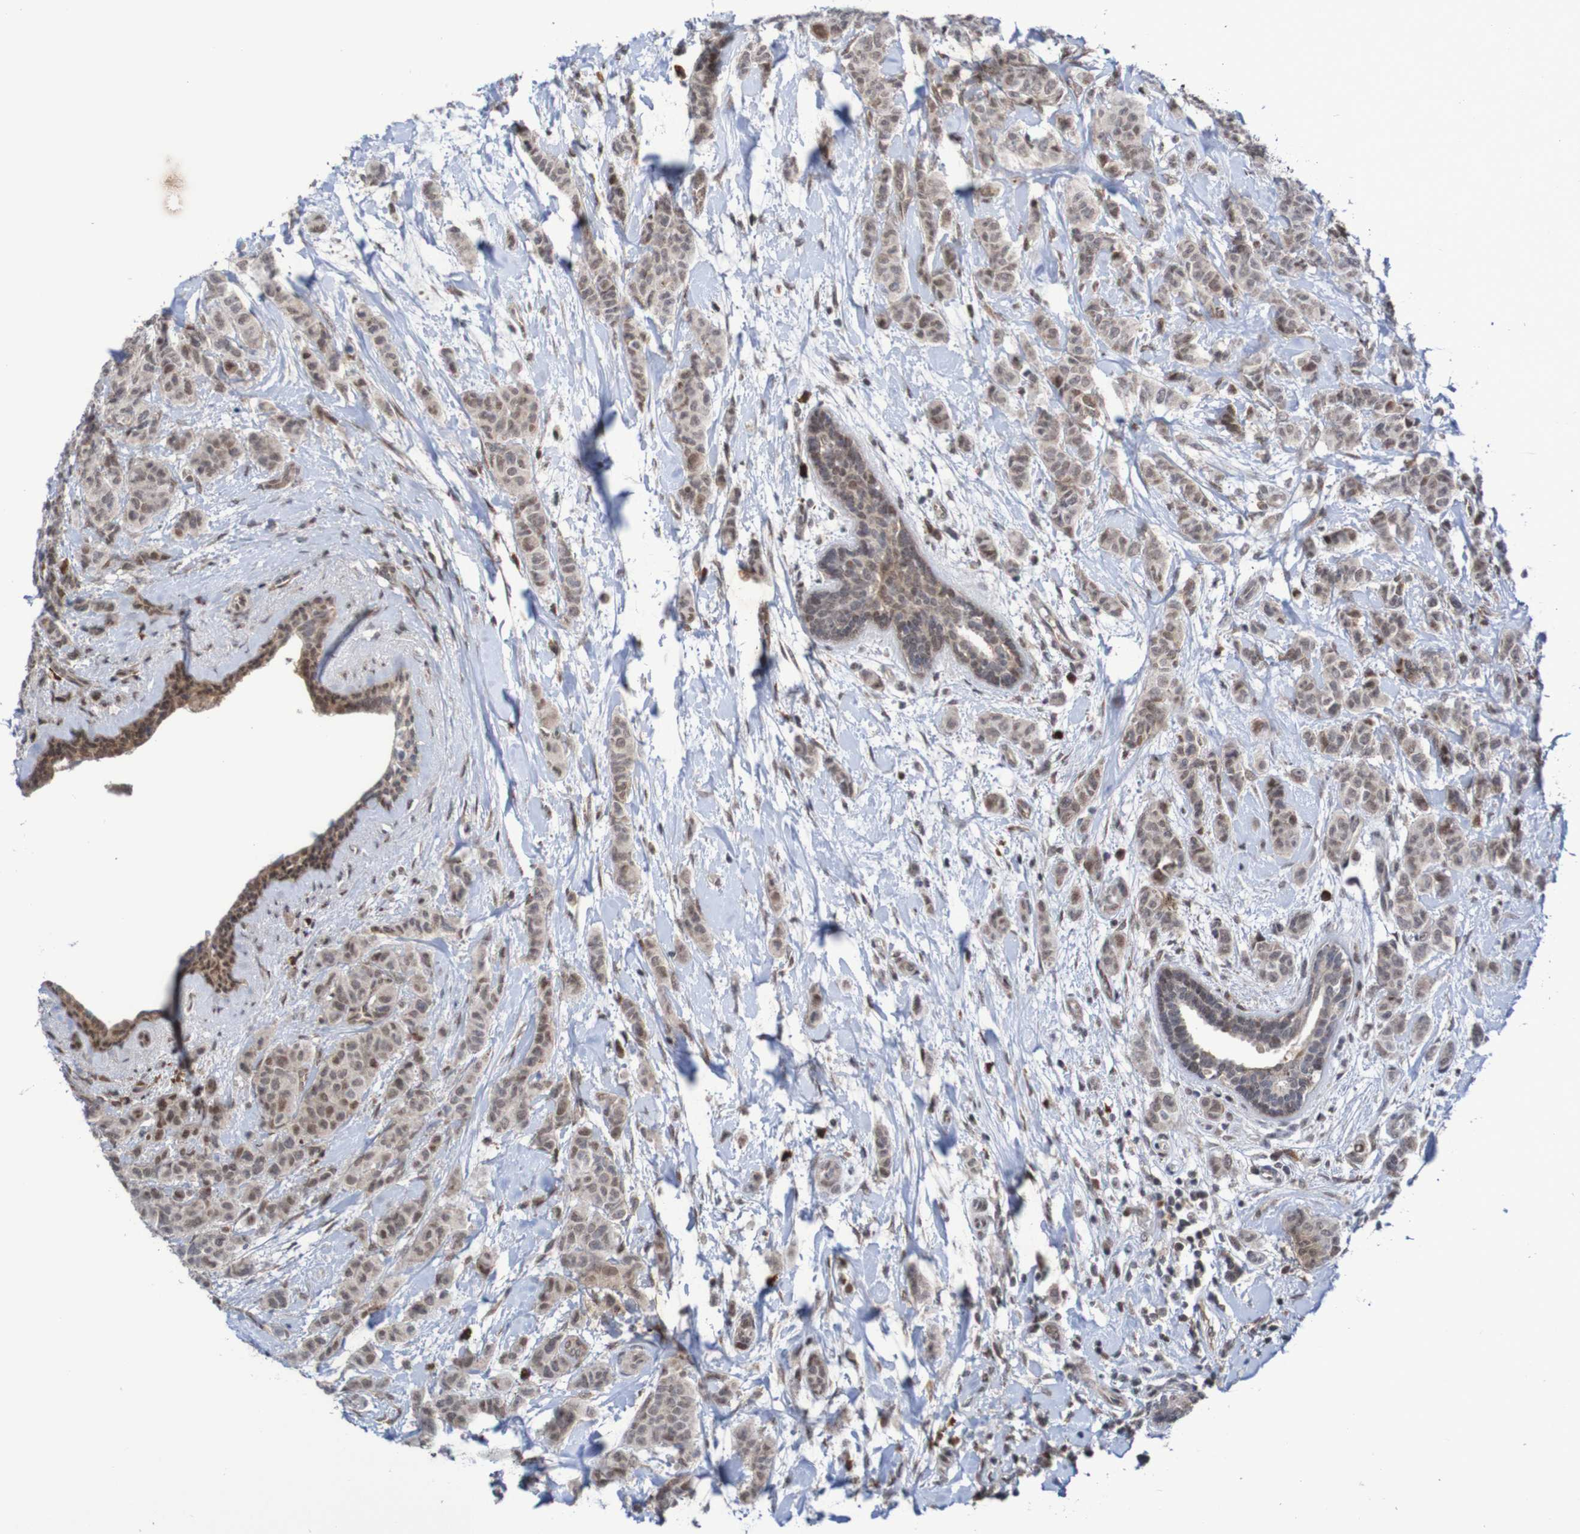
{"staining": {"intensity": "weak", "quantity": ">75%", "location": "cytoplasmic/membranous,nuclear"}, "tissue": "breast cancer", "cell_type": "Tumor cells", "image_type": "cancer", "snomed": [{"axis": "morphology", "description": "Normal tissue, NOS"}, {"axis": "morphology", "description": "Duct carcinoma"}, {"axis": "topography", "description": "Breast"}], "caption": "Immunohistochemistry (DAB) staining of human breast cancer reveals weak cytoplasmic/membranous and nuclear protein expression in about >75% of tumor cells.", "gene": "ITLN1", "patient": {"sex": "female", "age": 40}}